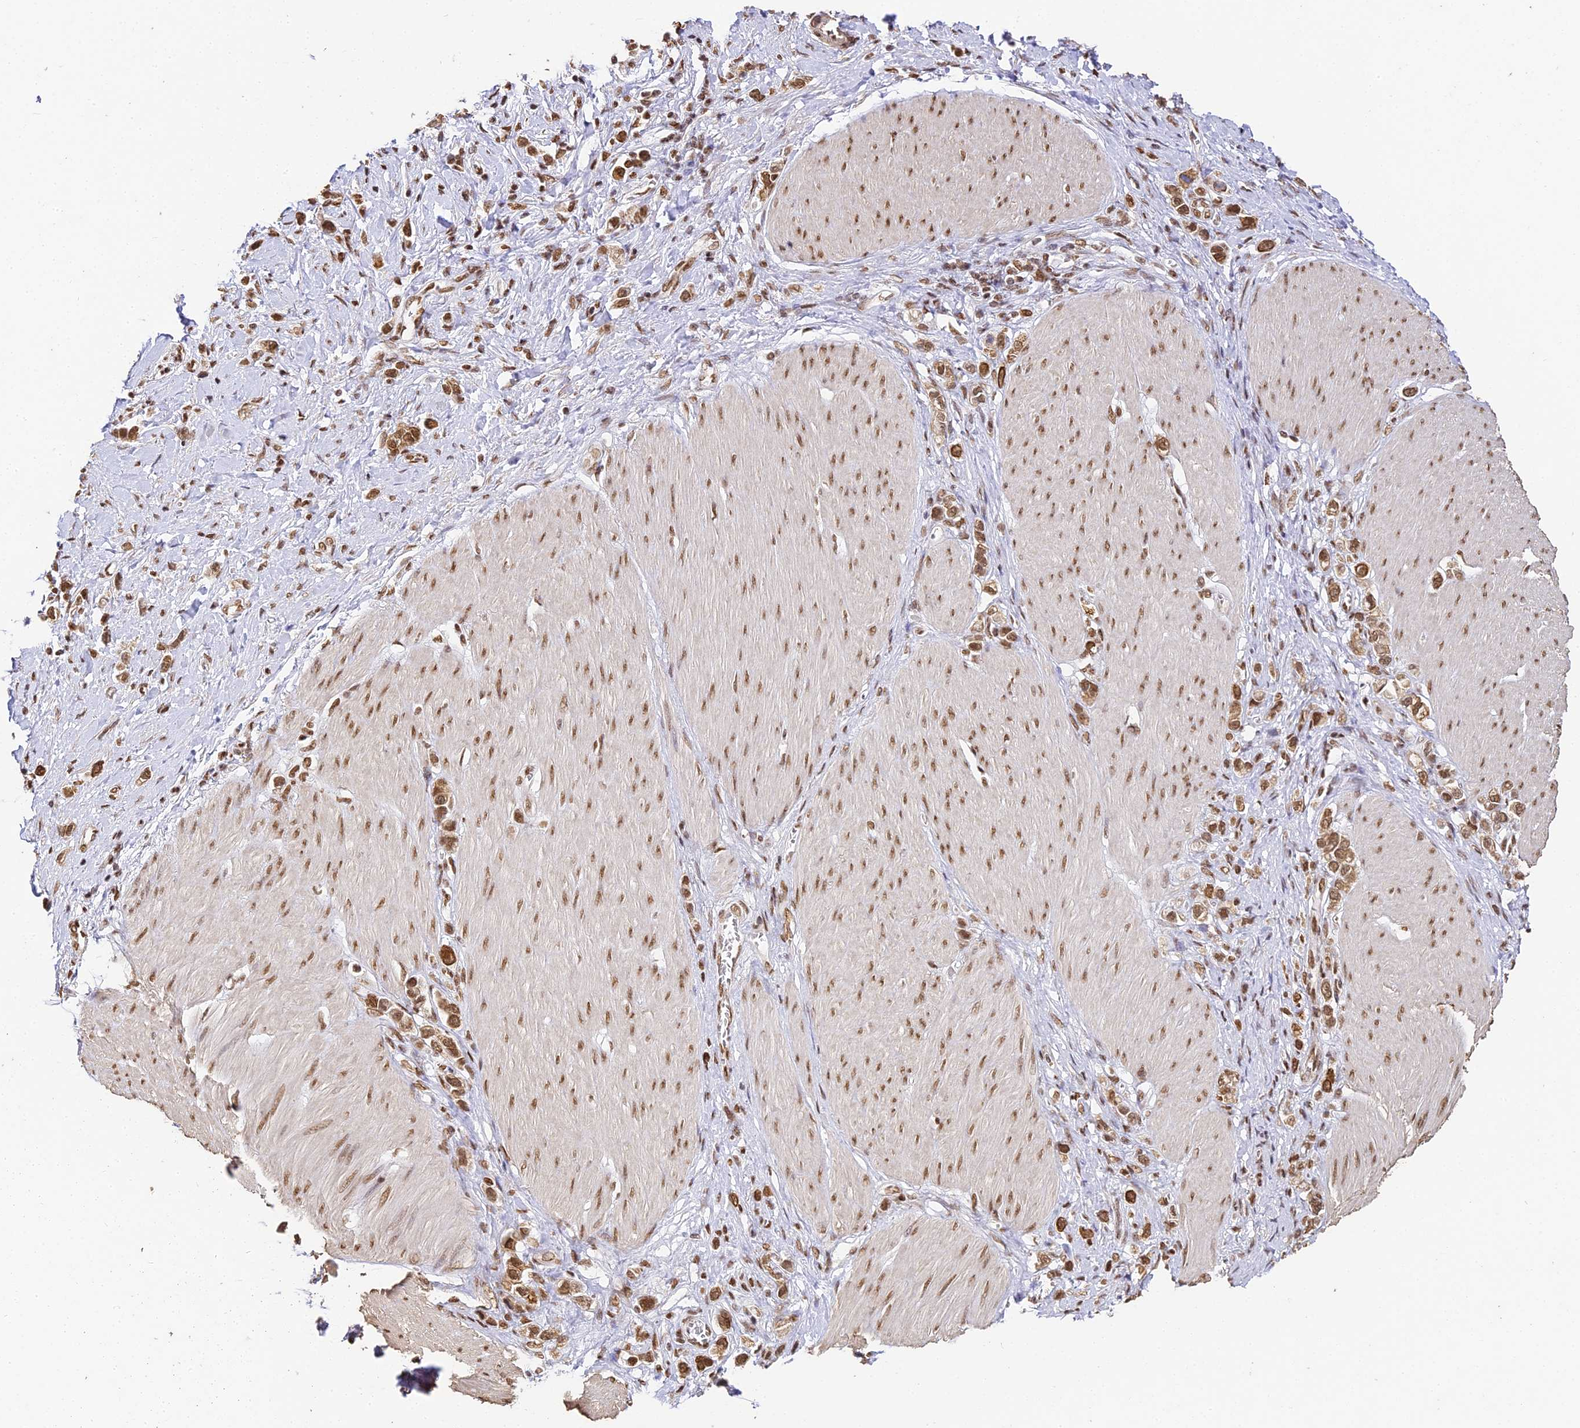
{"staining": {"intensity": "moderate", "quantity": ">75%", "location": "cytoplasmic/membranous,nuclear"}, "tissue": "stomach cancer", "cell_type": "Tumor cells", "image_type": "cancer", "snomed": [{"axis": "morphology", "description": "Normal tissue, NOS"}, {"axis": "morphology", "description": "Adenocarcinoma, NOS"}, {"axis": "topography", "description": "Stomach, upper"}, {"axis": "topography", "description": "Stomach"}], "caption": "Protein analysis of stomach cancer (adenocarcinoma) tissue demonstrates moderate cytoplasmic/membranous and nuclear expression in about >75% of tumor cells.", "gene": "HNRNPA1", "patient": {"sex": "female", "age": 65}}